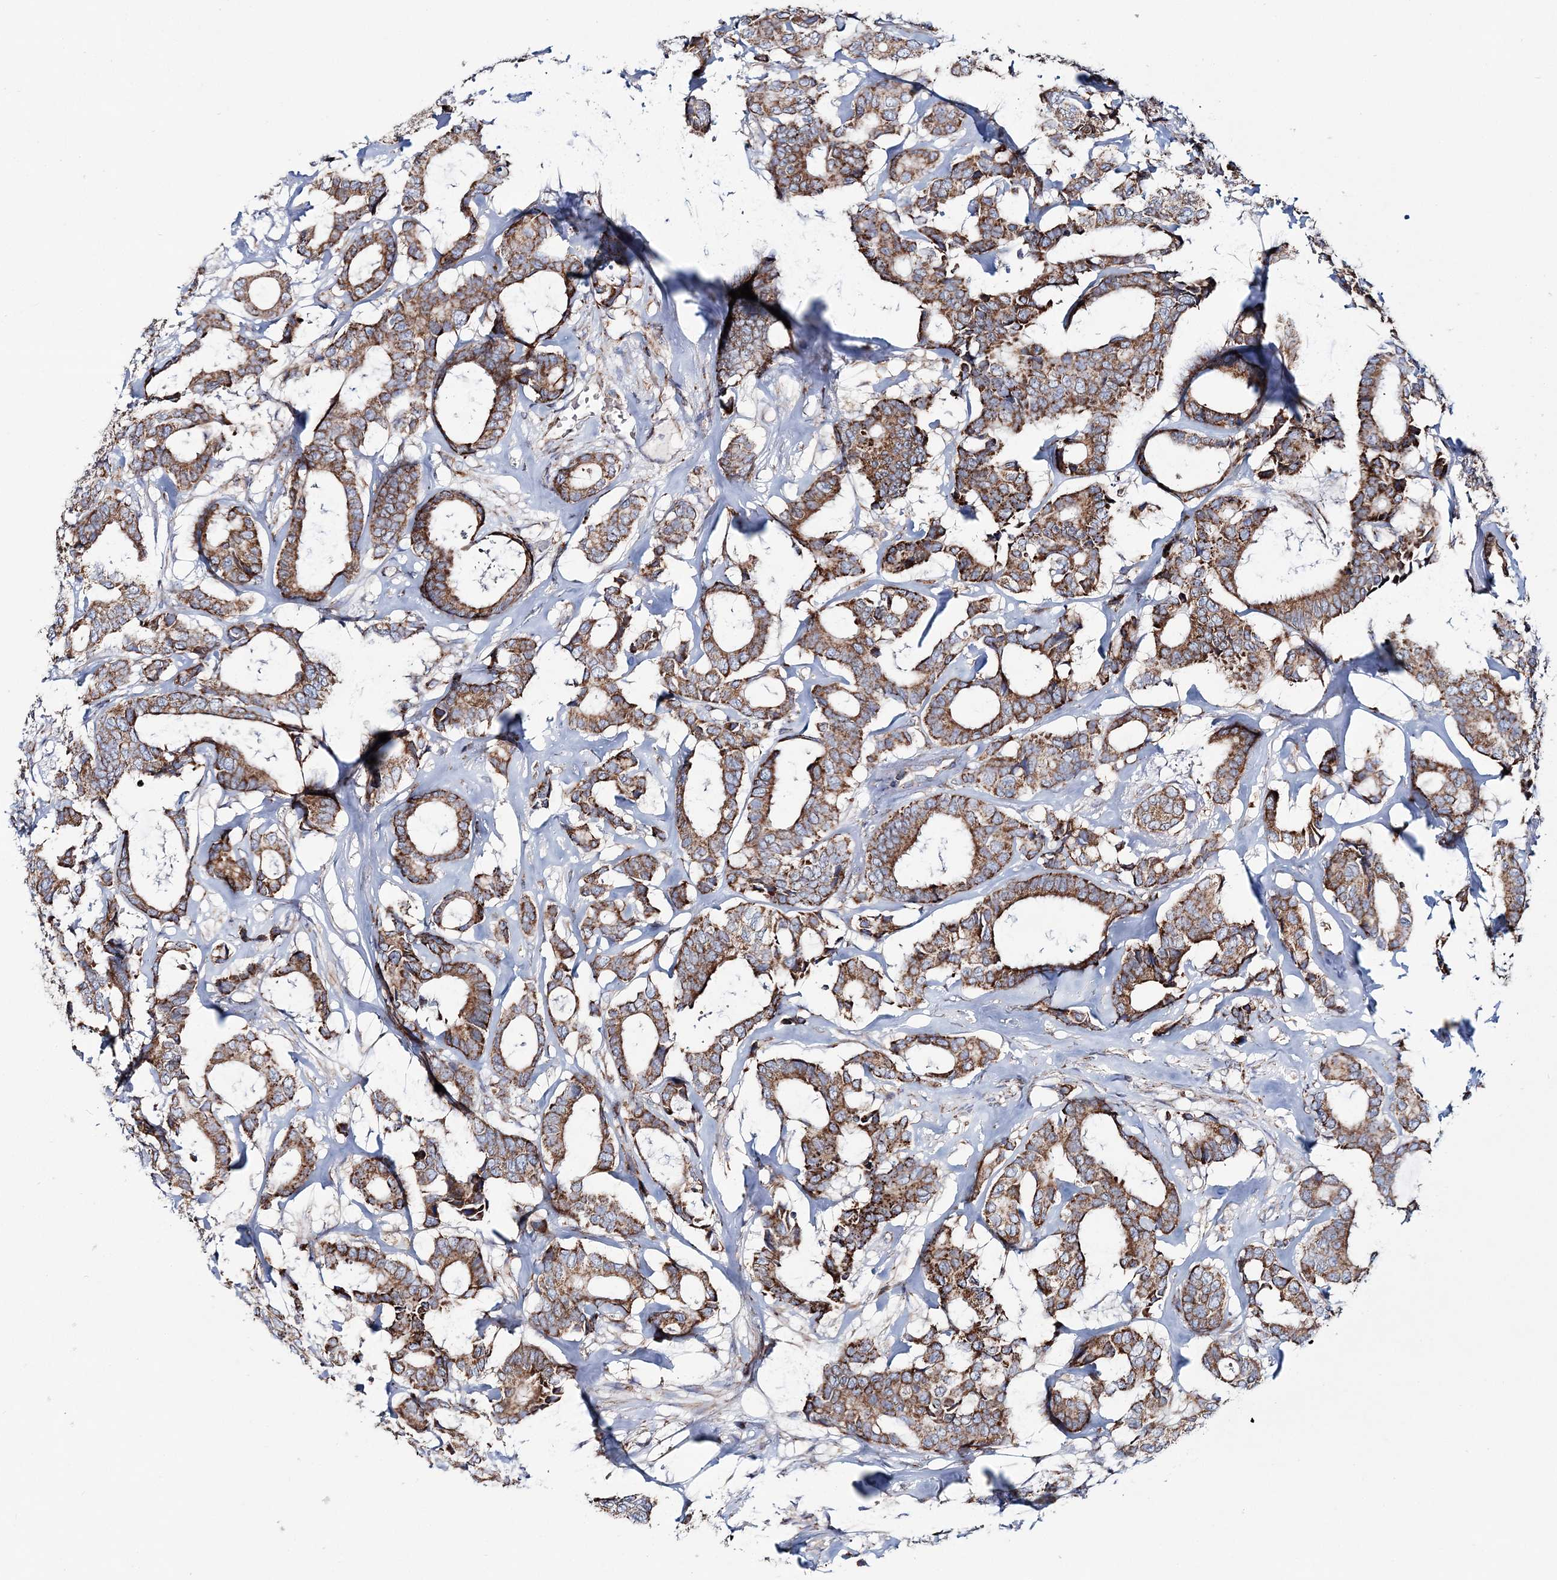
{"staining": {"intensity": "moderate", "quantity": ">75%", "location": "cytoplasmic/membranous"}, "tissue": "breast cancer", "cell_type": "Tumor cells", "image_type": "cancer", "snomed": [{"axis": "morphology", "description": "Duct carcinoma"}, {"axis": "topography", "description": "Breast"}], "caption": "A photomicrograph of breast cancer (invasive ductal carcinoma) stained for a protein demonstrates moderate cytoplasmic/membranous brown staining in tumor cells.", "gene": "ARHGAP6", "patient": {"sex": "female", "age": 87}}